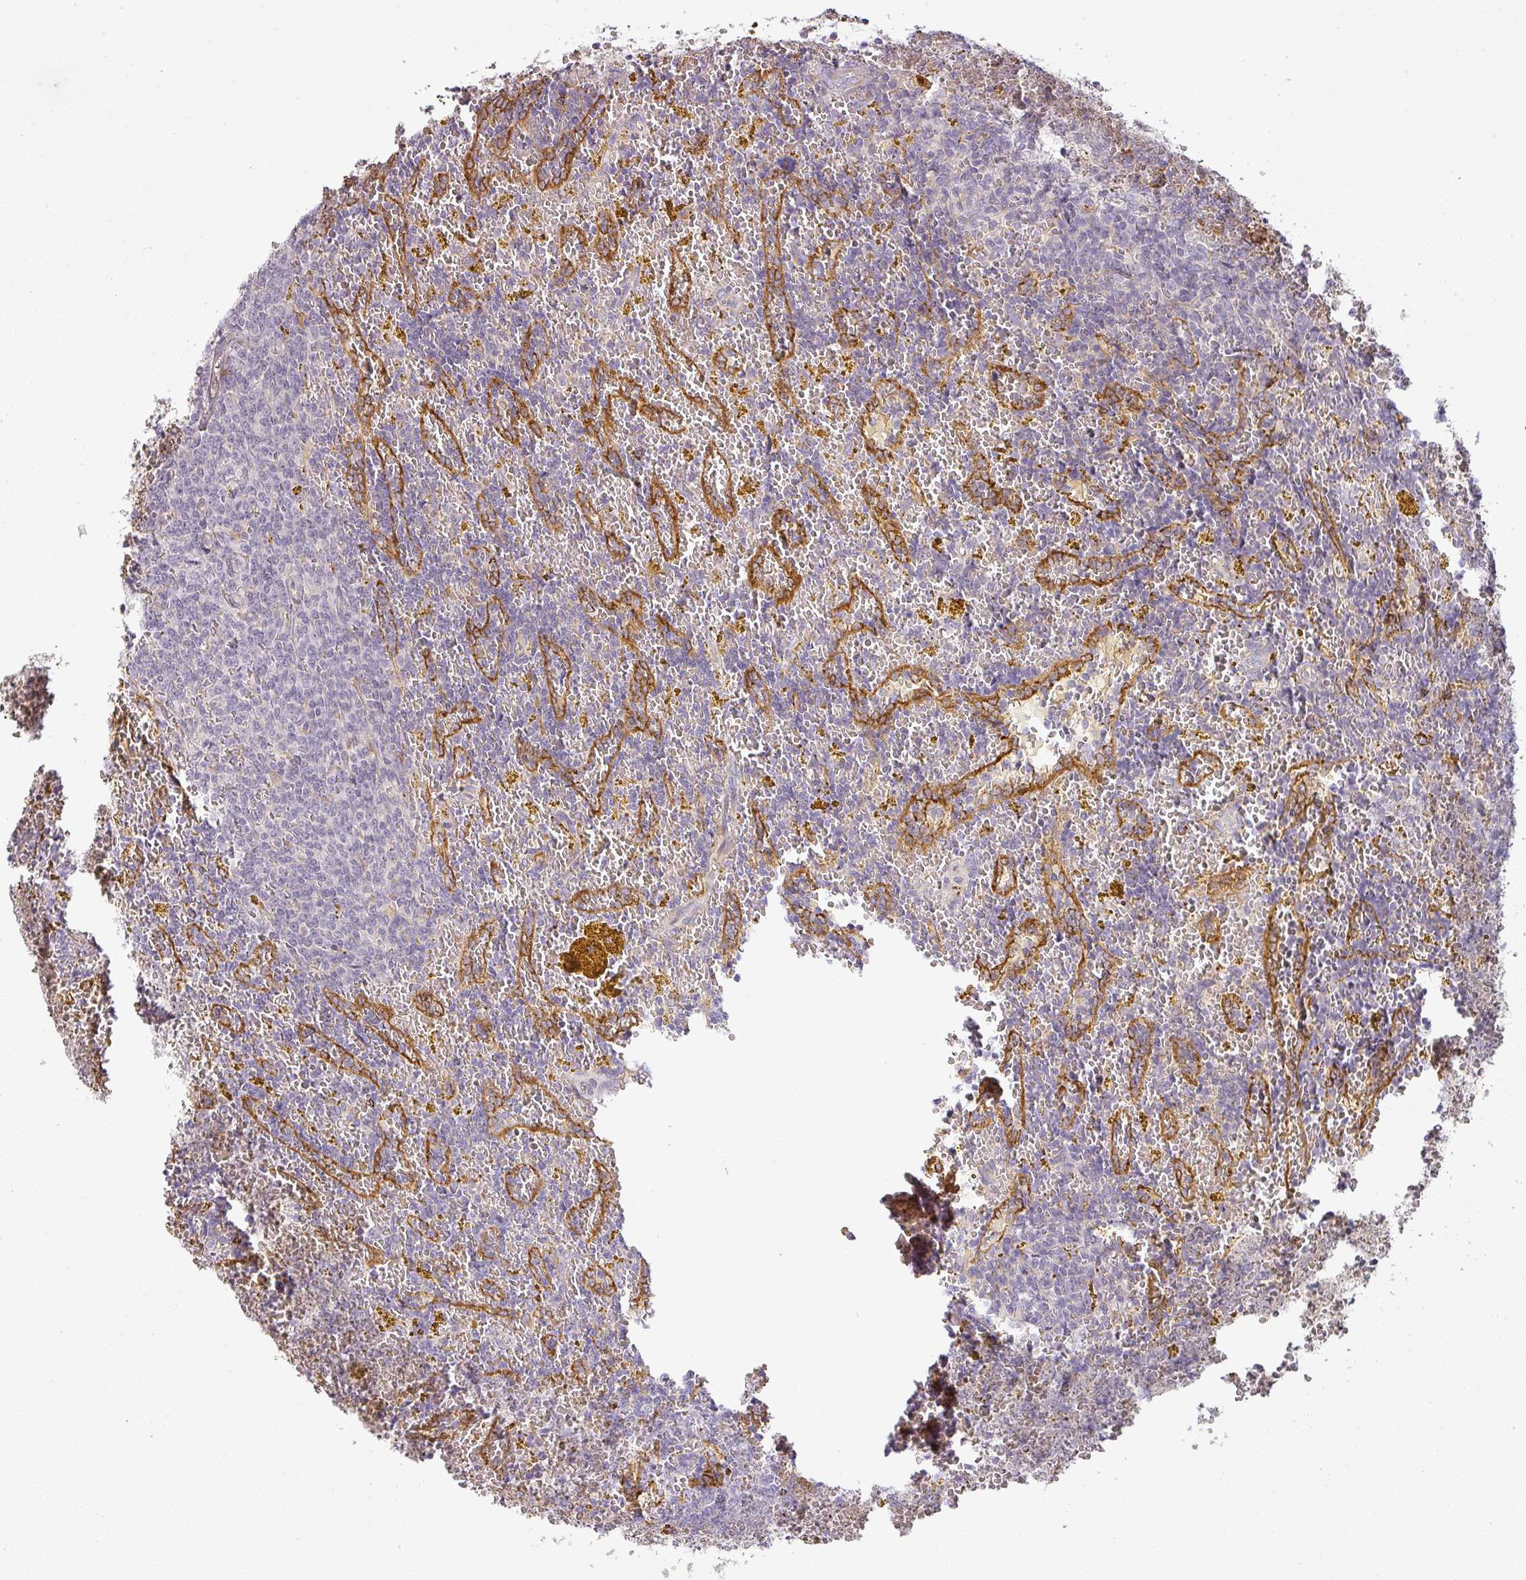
{"staining": {"intensity": "negative", "quantity": "none", "location": "none"}, "tissue": "lymphoma", "cell_type": "Tumor cells", "image_type": "cancer", "snomed": [{"axis": "morphology", "description": "Malignant lymphoma, non-Hodgkin's type, Low grade"}, {"axis": "topography", "description": "Spleen"}, {"axis": "topography", "description": "Lymph node"}], "caption": "Immunohistochemistry (IHC) of human low-grade malignant lymphoma, non-Hodgkin's type displays no positivity in tumor cells. (Immunohistochemistry (IHC), brightfield microscopy, high magnification).", "gene": "CCDC144A", "patient": {"sex": "female", "age": 66}}